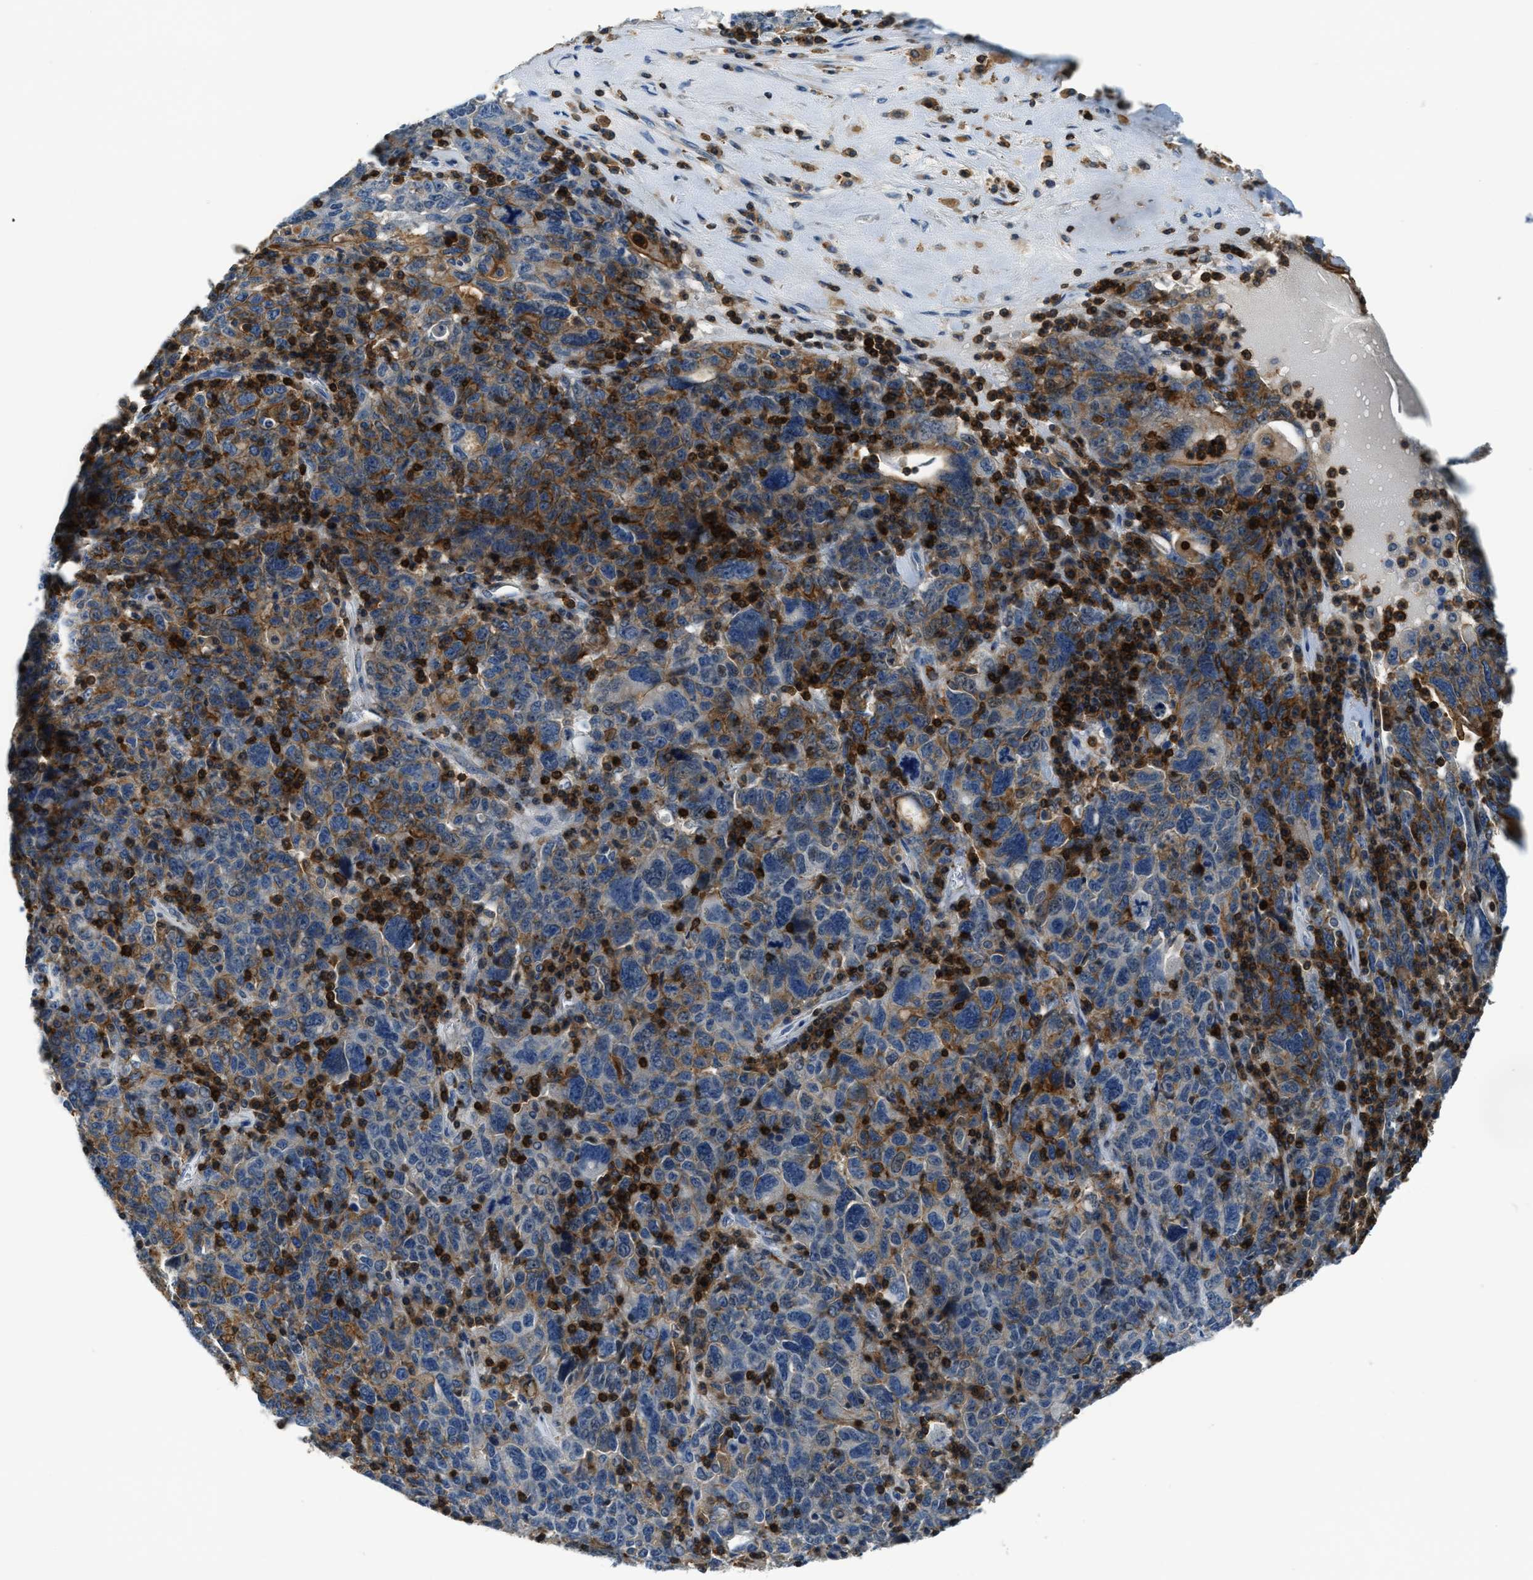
{"staining": {"intensity": "weak", "quantity": "<25%", "location": "cytoplasmic/membranous"}, "tissue": "ovarian cancer", "cell_type": "Tumor cells", "image_type": "cancer", "snomed": [{"axis": "morphology", "description": "Carcinoma, endometroid"}, {"axis": "topography", "description": "Ovary"}], "caption": "A micrograph of human ovarian cancer is negative for staining in tumor cells.", "gene": "MYO1G", "patient": {"sex": "female", "age": 62}}